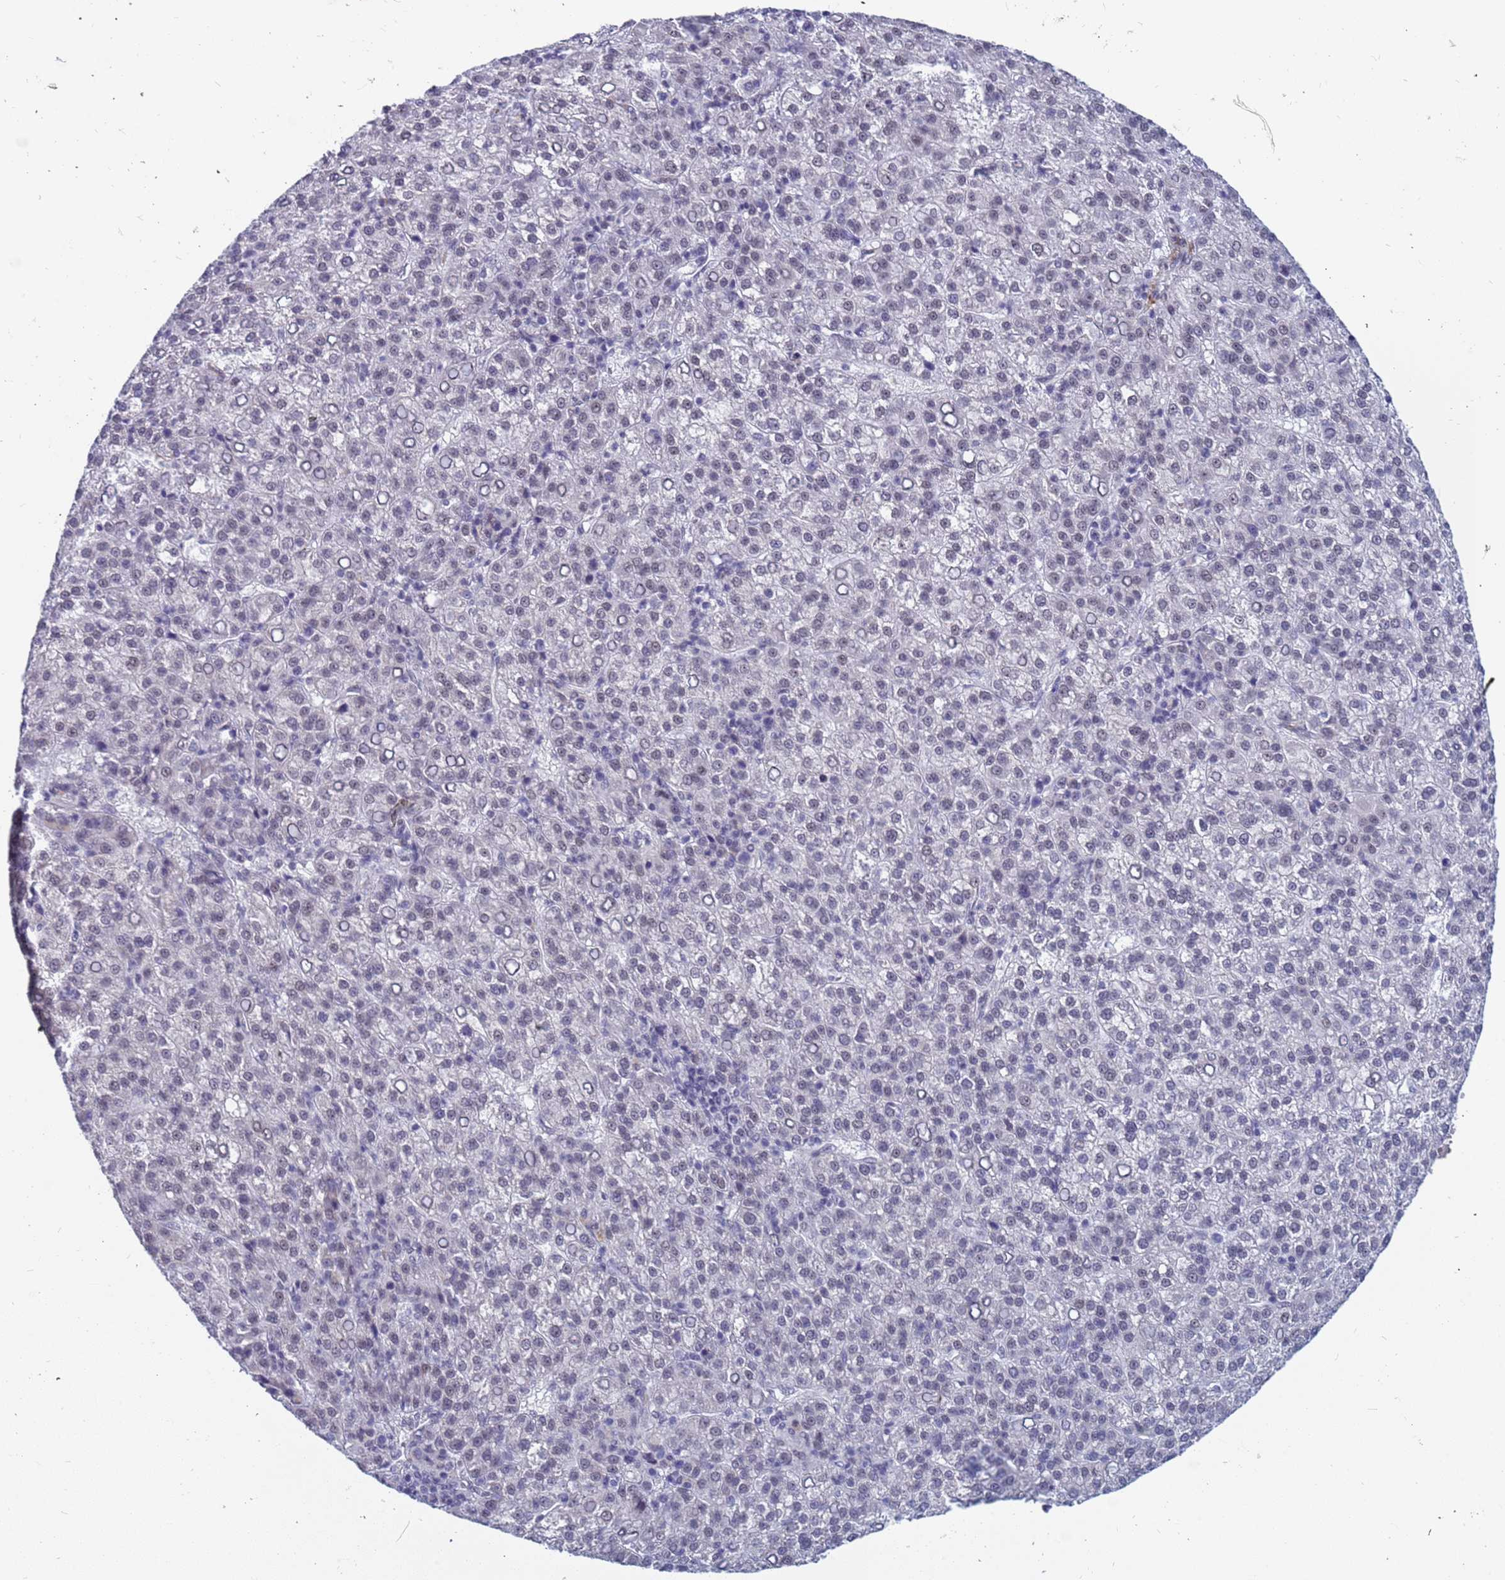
{"staining": {"intensity": "weak", "quantity": "<25%", "location": "nuclear"}, "tissue": "liver cancer", "cell_type": "Tumor cells", "image_type": "cancer", "snomed": [{"axis": "morphology", "description": "Carcinoma, Hepatocellular, NOS"}, {"axis": "topography", "description": "Liver"}], "caption": "Tumor cells show no significant protein positivity in hepatocellular carcinoma (liver).", "gene": "CXorf65", "patient": {"sex": "female", "age": 58}}